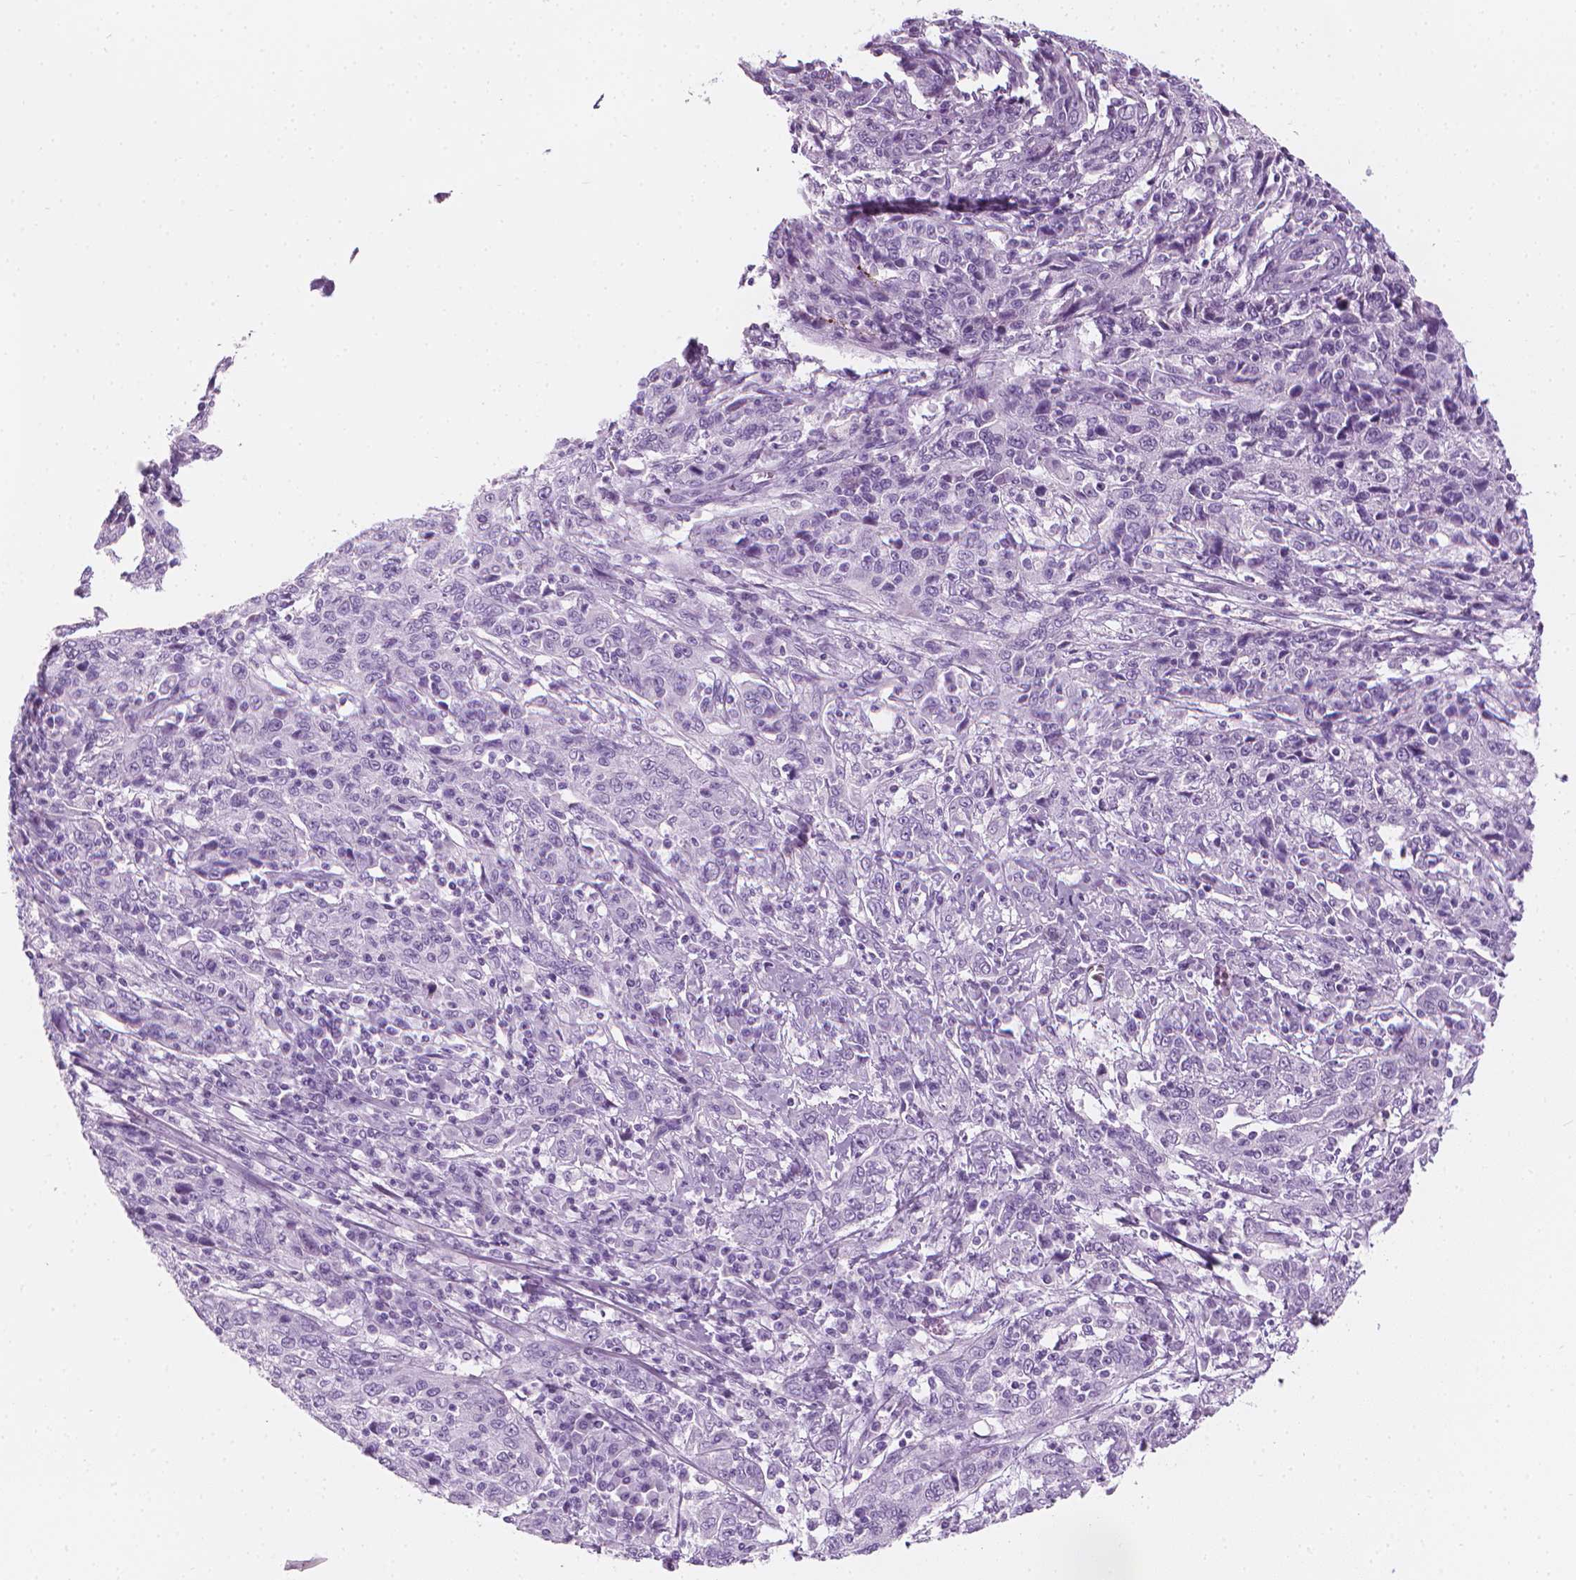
{"staining": {"intensity": "negative", "quantity": "none", "location": "none"}, "tissue": "cervical cancer", "cell_type": "Tumor cells", "image_type": "cancer", "snomed": [{"axis": "morphology", "description": "Squamous cell carcinoma, NOS"}, {"axis": "topography", "description": "Cervix"}], "caption": "Immunohistochemistry (IHC) photomicrograph of cervical cancer stained for a protein (brown), which displays no positivity in tumor cells. (Brightfield microscopy of DAB IHC at high magnification).", "gene": "SCG3", "patient": {"sex": "female", "age": 46}}